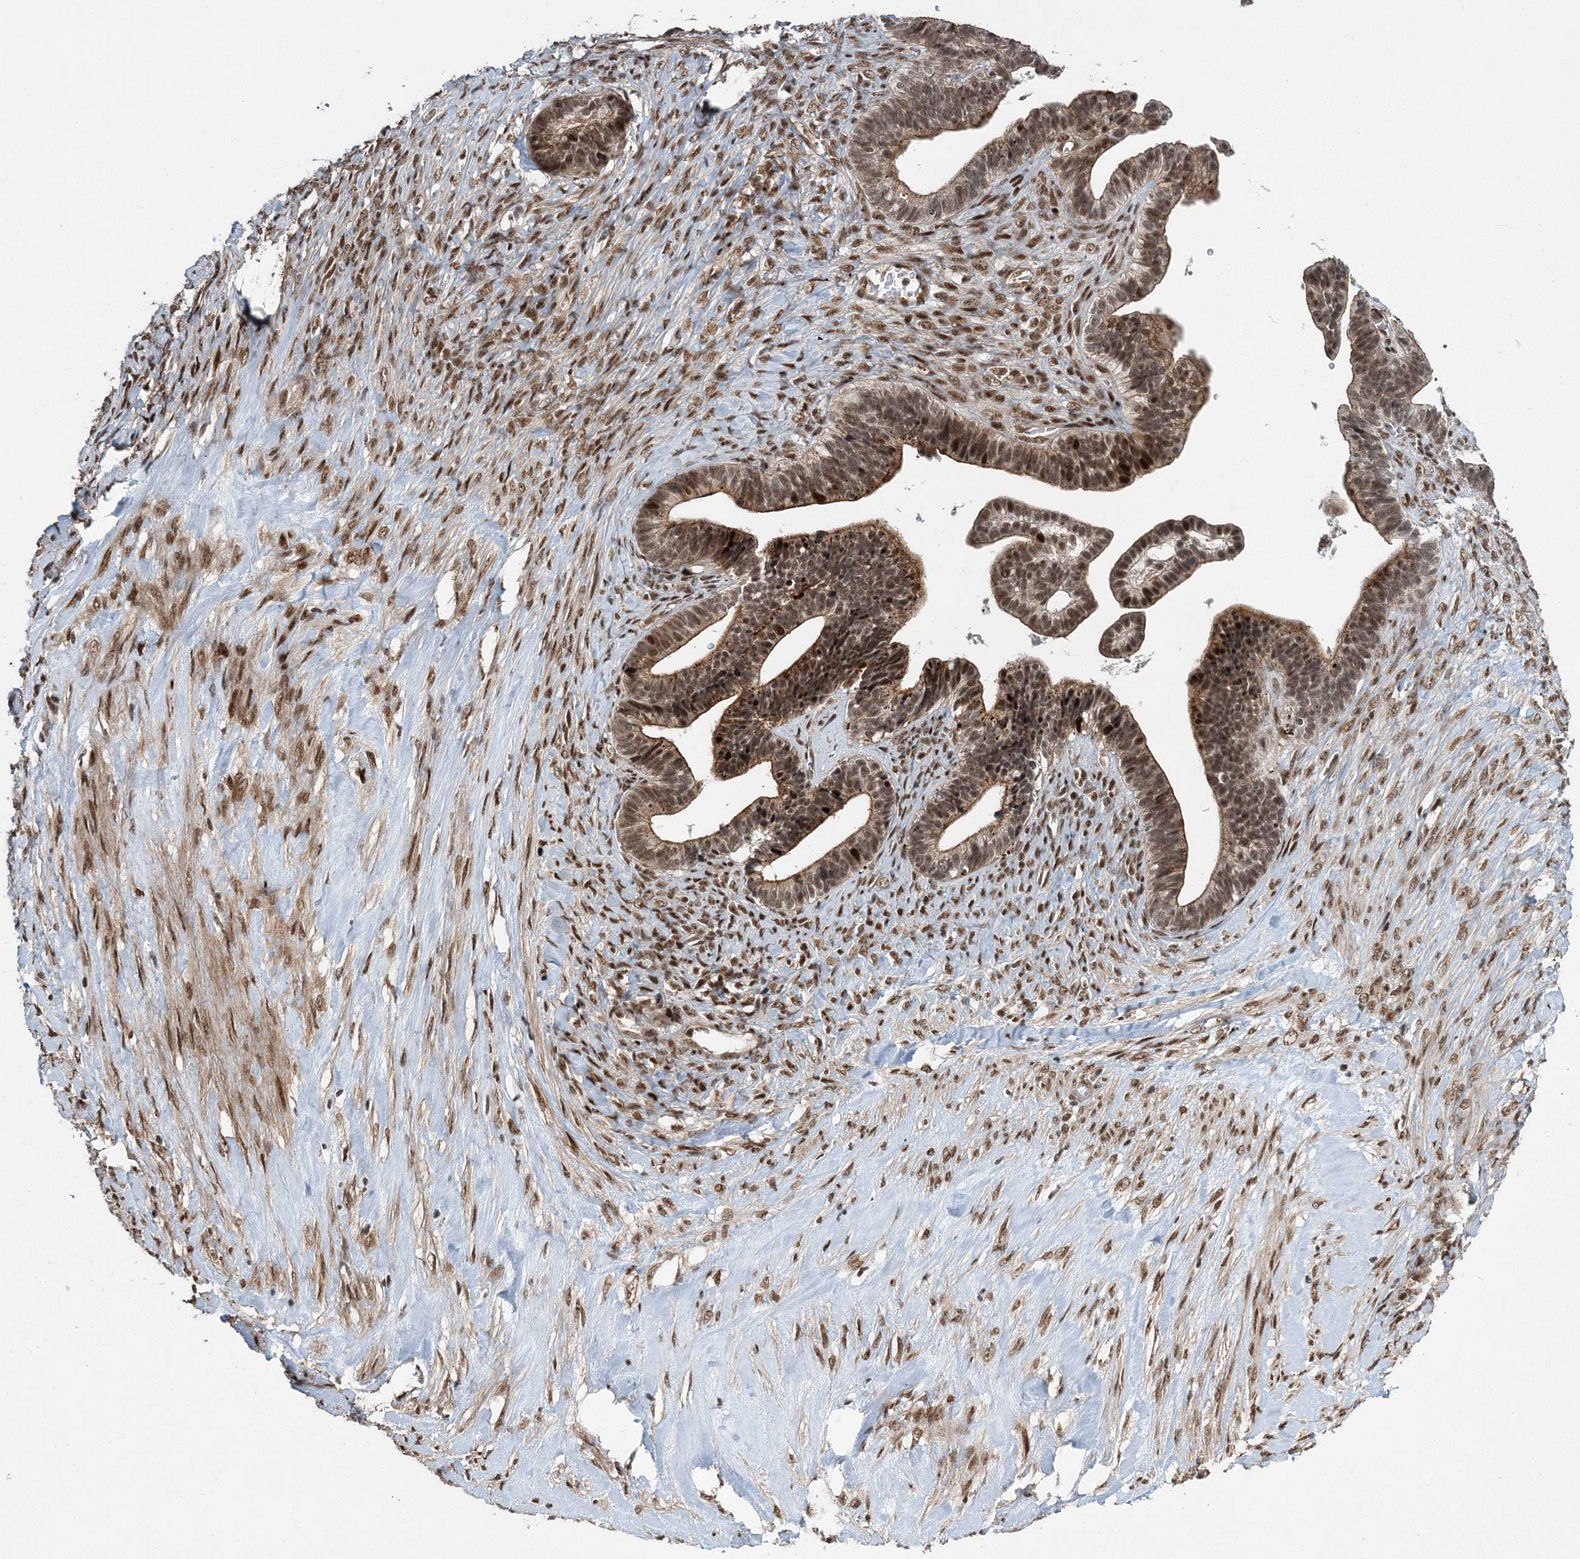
{"staining": {"intensity": "strong", "quantity": ">75%", "location": "cytoplasmic/membranous,nuclear"}, "tissue": "ovarian cancer", "cell_type": "Tumor cells", "image_type": "cancer", "snomed": [{"axis": "morphology", "description": "Cystadenocarcinoma, serous, NOS"}, {"axis": "topography", "description": "Ovary"}], "caption": "IHC micrograph of human serous cystadenocarcinoma (ovarian) stained for a protein (brown), which shows high levels of strong cytoplasmic/membranous and nuclear expression in approximately >75% of tumor cells.", "gene": "CWC22", "patient": {"sex": "female", "age": 56}}